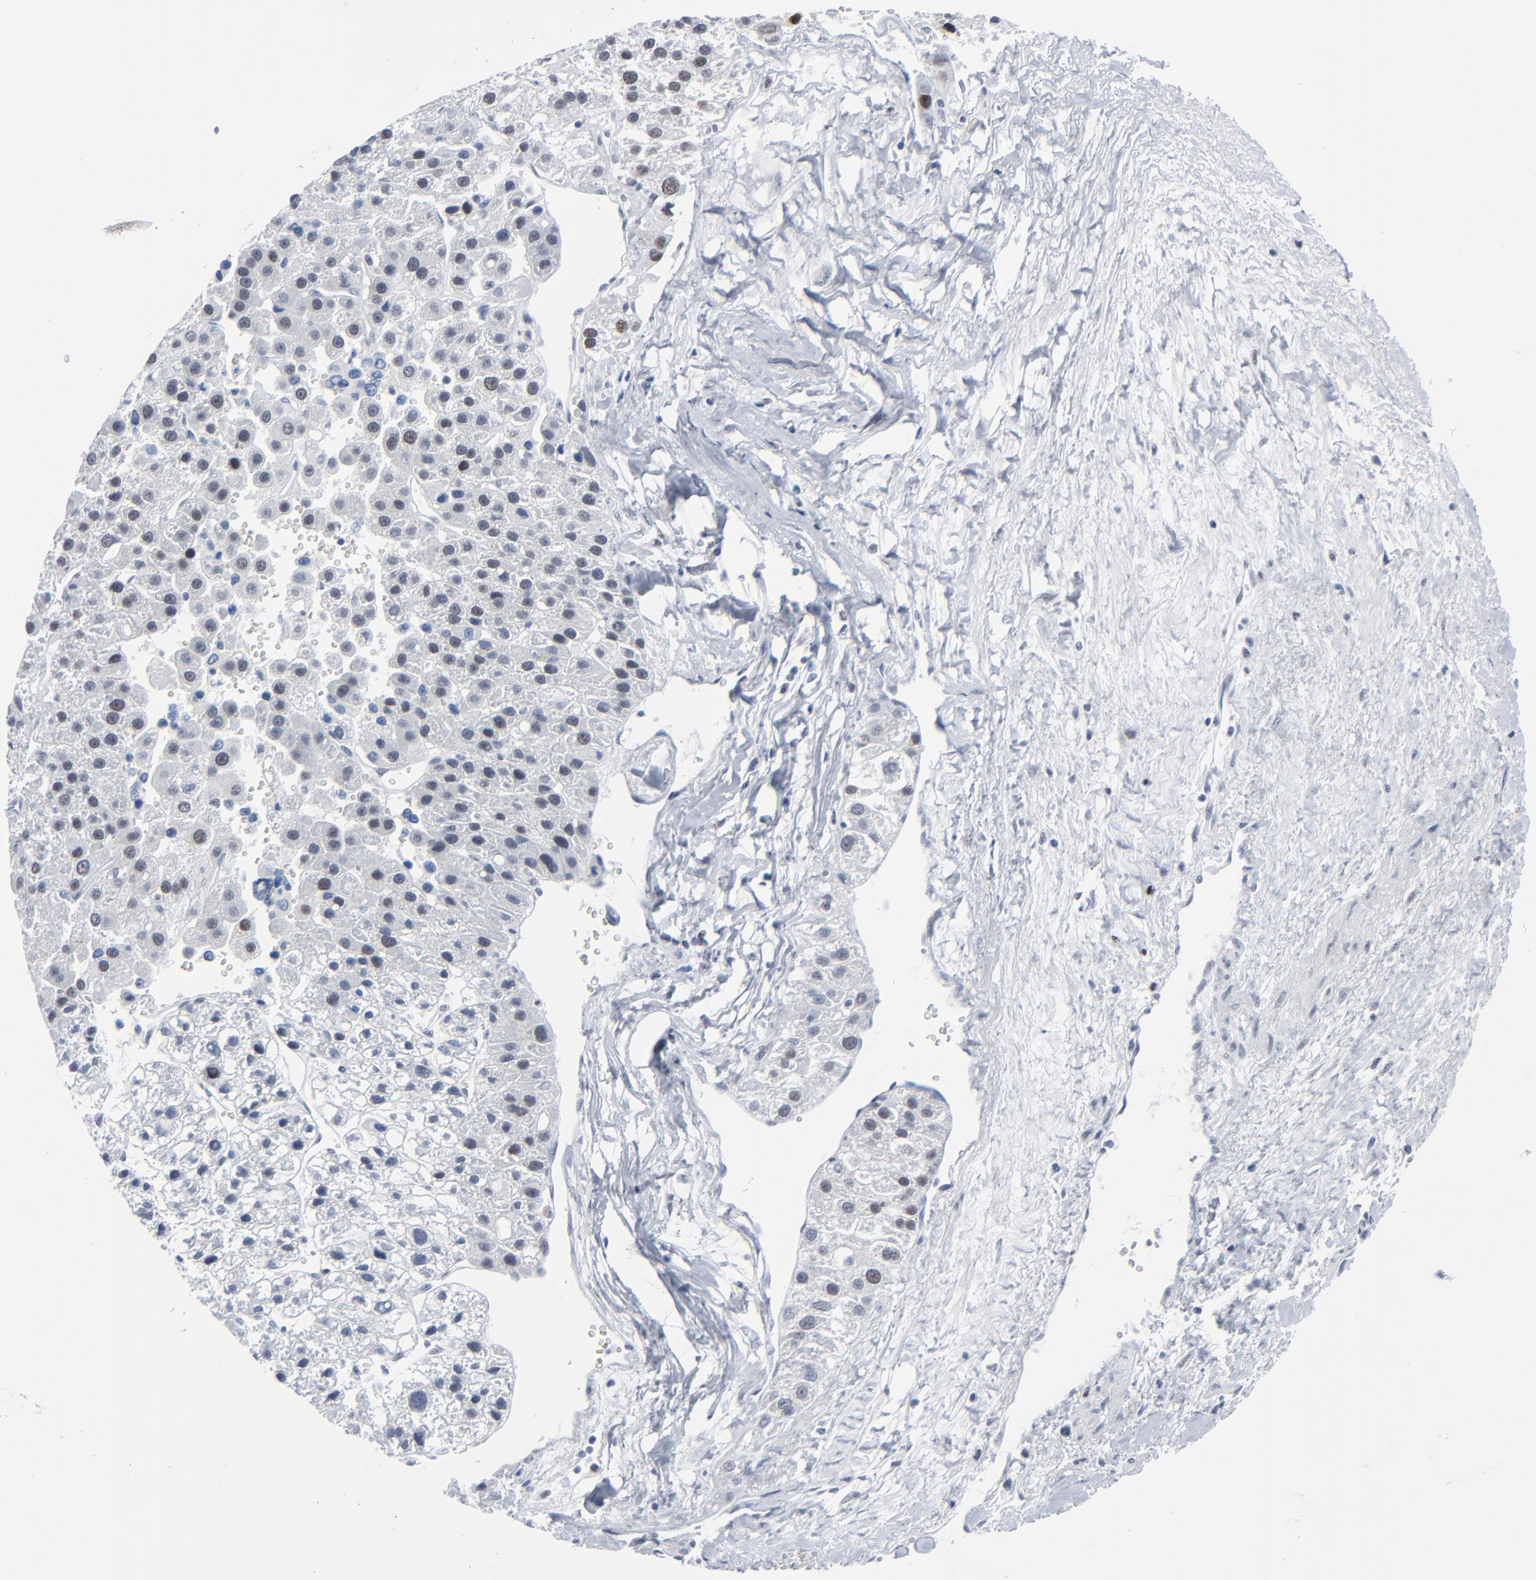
{"staining": {"intensity": "weak", "quantity": "25%-75%", "location": "nuclear"}, "tissue": "liver cancer", "cell_type": "Tumor cells", "image_type": "cancer", "snomed": [{"axis": "morphology", "description": "Carcinoma, Hepatocellular, NOS"}, {"axis": "topography", "description": "Liver"}], "caption": "Liver cancer stained with IHC exhibits weak nuclear expression in about 25%-75% of tumor cells.", "gene": "SIRT1", "patient": {"sex": "female", "age": 85}}